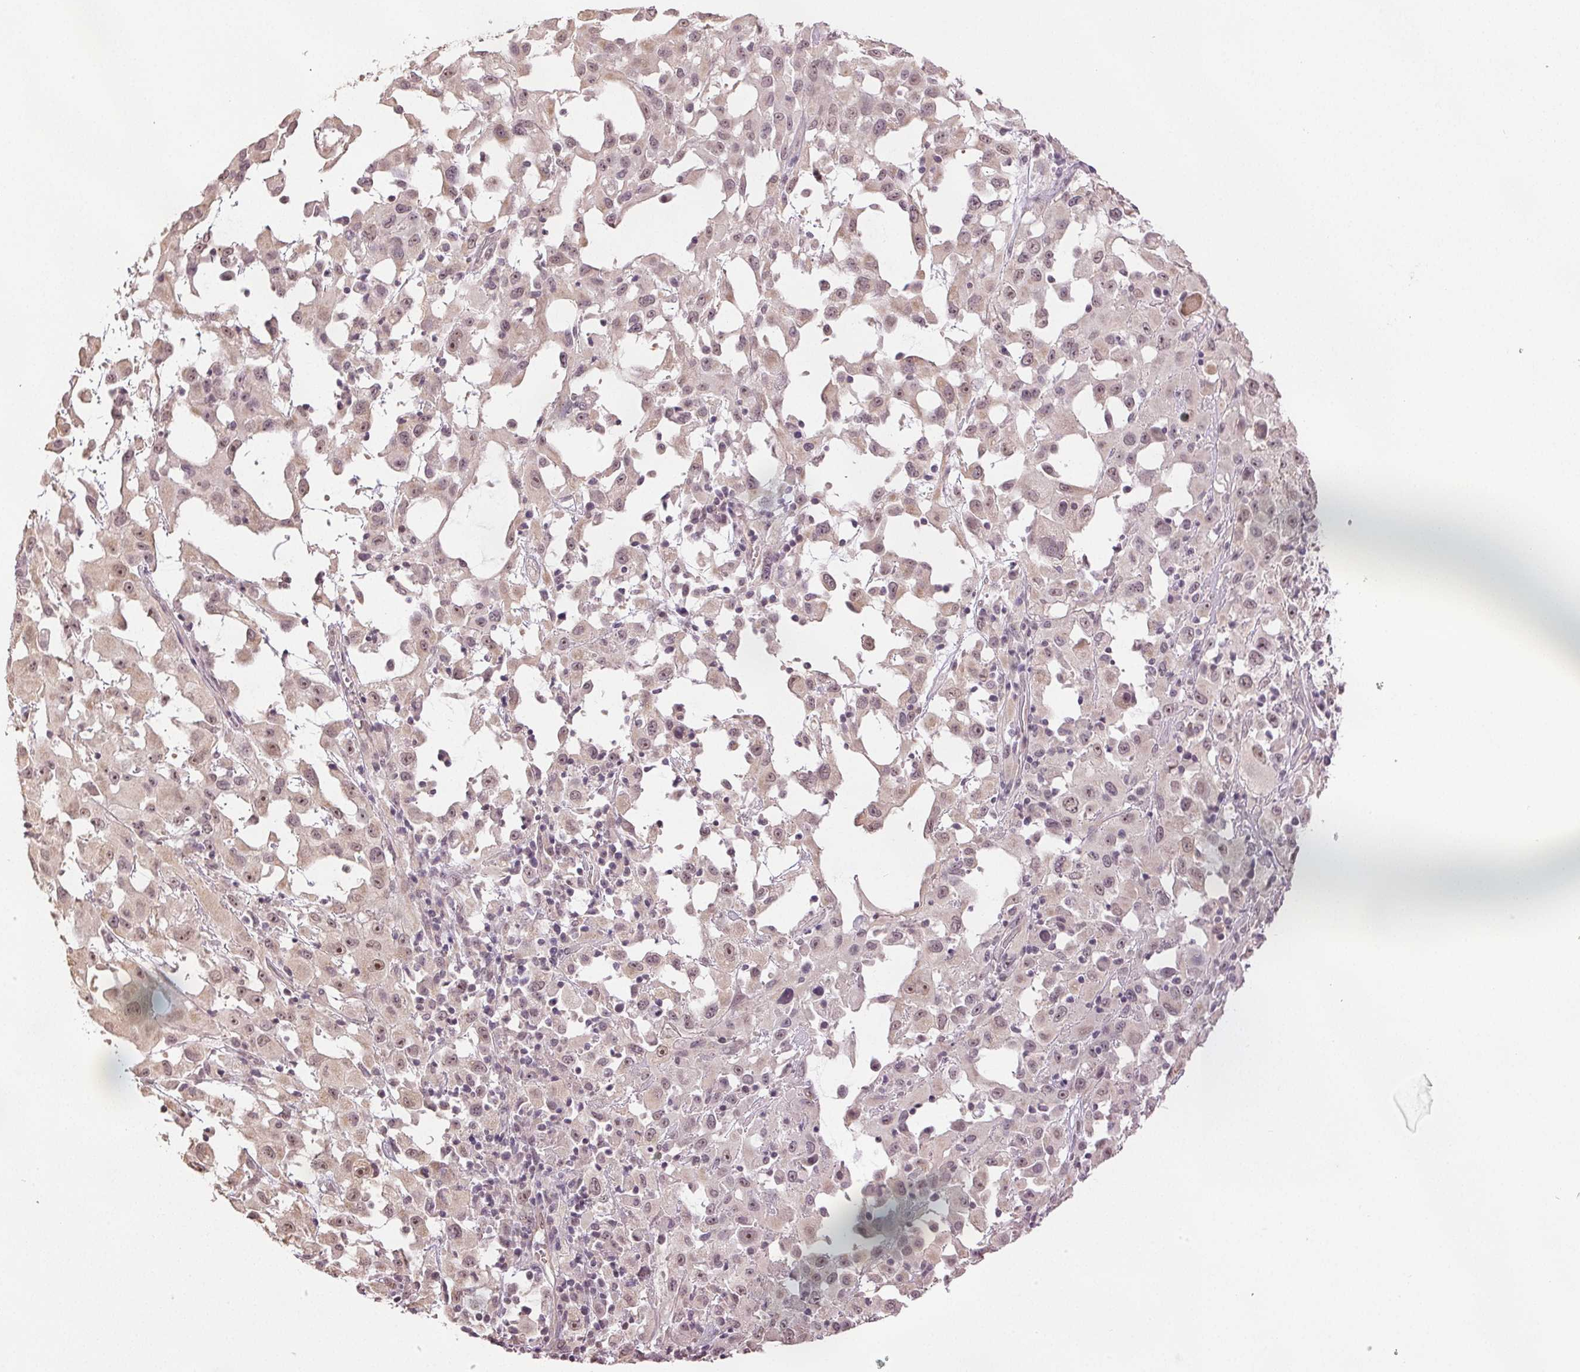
{"staining": {"intensity": "moderate", "quantity": "<25%", "location": "nuclear"}, "tissue": "melanoma", "cell_type": "Tumor cells", "image_type": "cancer", "snomed": [{"axis": "morphology", "description": "Malignant melanoma, Metastatic site"}, {"axis": "topography", "description": "Soft tissue"}], "caption": "Immunohistochemistry (IHC) staining of melanoma, which displays low levels of moderate nuclear staining in about <25% of tumor cells indicating moderate nuclear protein staining. The staining was performed using DAB (brown) for protein detection and nuclei were counterstained in hematoxylin (blue).", "gene": "PLCB1", "patient": {"sex": "male", "age": 50}}